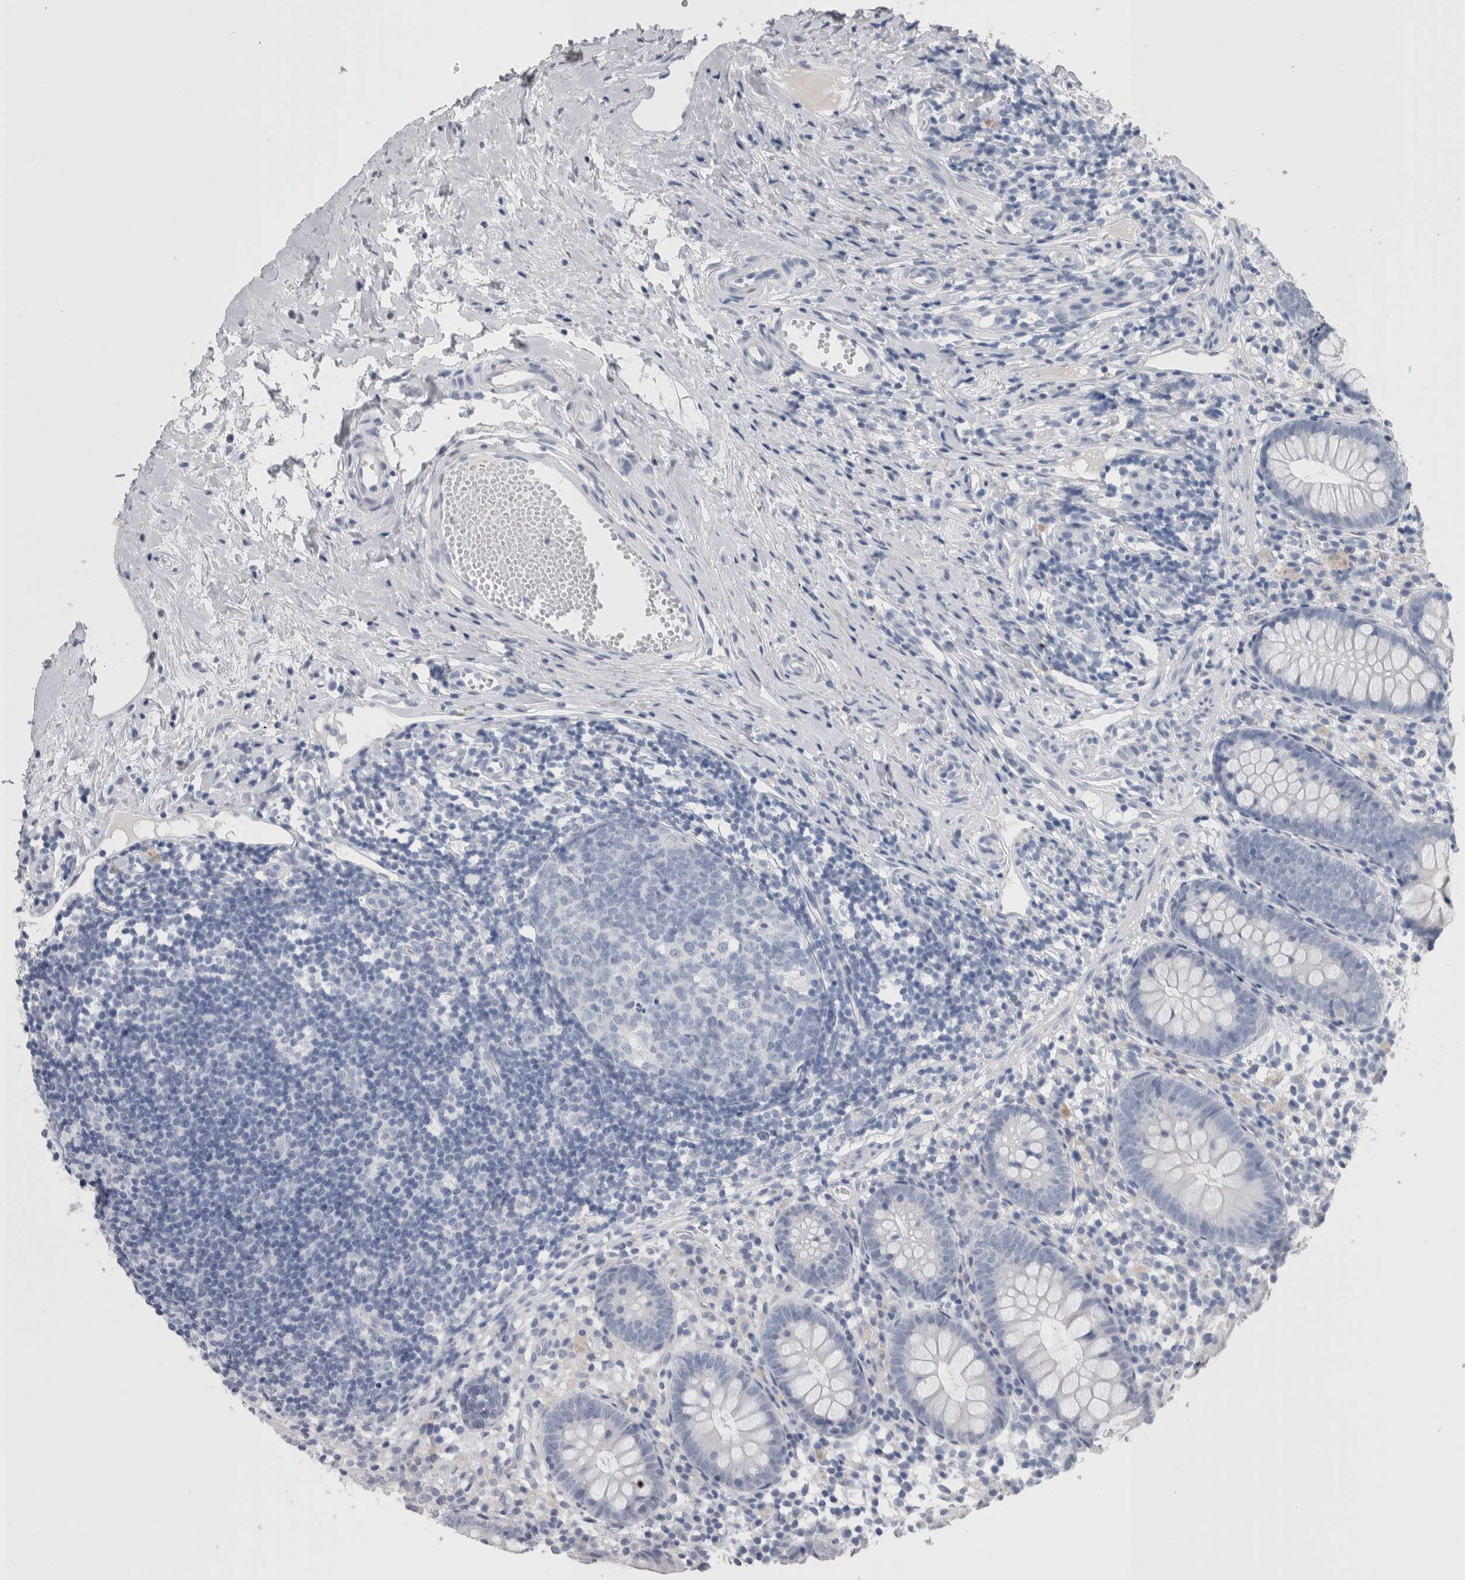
{"staining": {"intensity": "negative", "quantity": "none", "location": "none"}, "tissue": "appendix", "cell_type": "Glandular cells", "image_type": "normal", "snomed": [{"axis": "morphology", "description": "Normal tissue, NOS"}, {"axis": "topography", "description": "Appendix"}], "caption": "Glandular cells show no significant protein positivity in unremarkable appendix.", "gene": "CA8", "patient": {"sex": "female", "age": 20}}